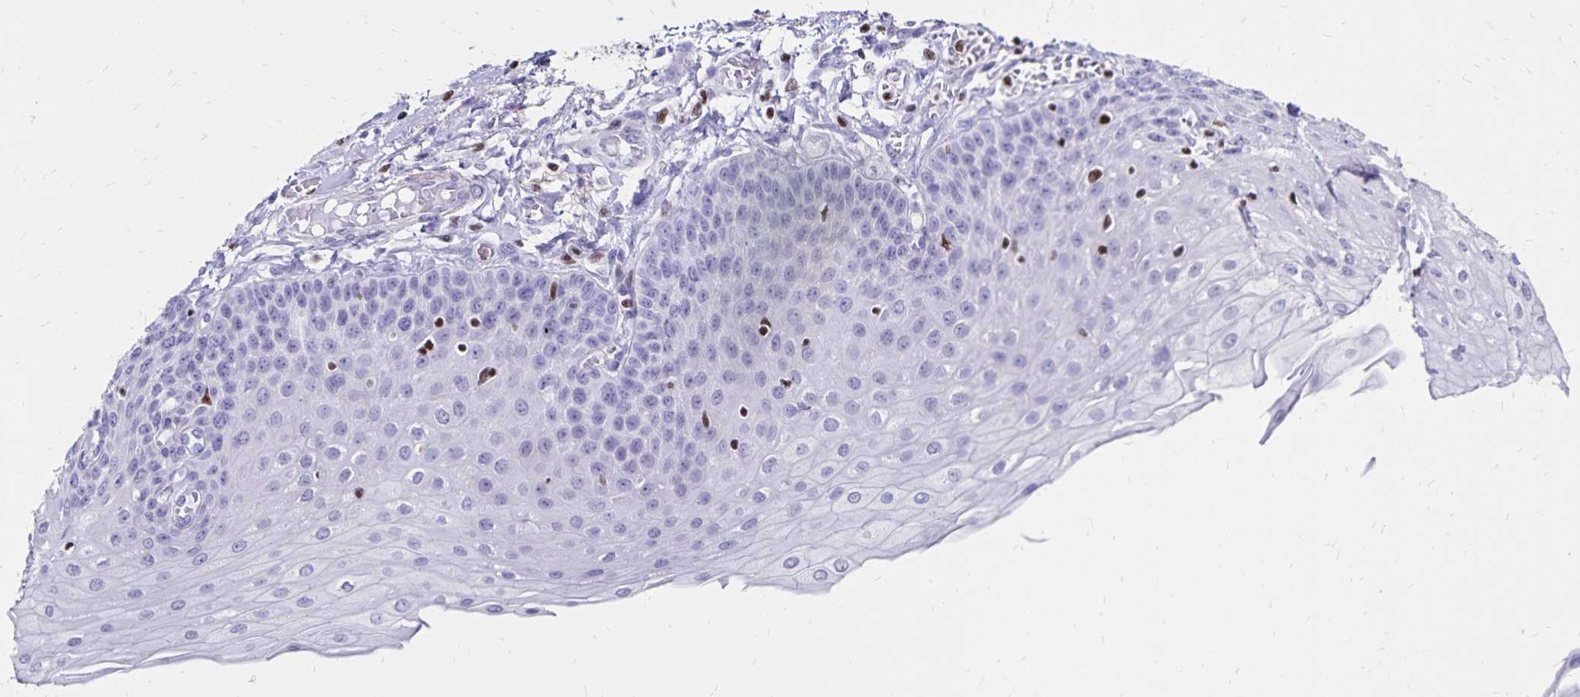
{"staining": {"intensity": "negative", "quantity": "none", "location": "none"}, "tissue": "esophagus", "cell_type": "Squamous epithelial cells", "image_type": "normal", "snomed": [{"axis": "morphology", "description": "Normal tissue, NOS"}, {"axis": "morphology", "description": "Adenocarcinoma, NOS"}, {"axis": "topography", "description": "Esophagus"}], "caption": "Histopathology image shows no protein expression in squamous epithelial cells of benign esophagus.", "gene": "IKZF1", "patient": {"sex": "male", "age": 81}}